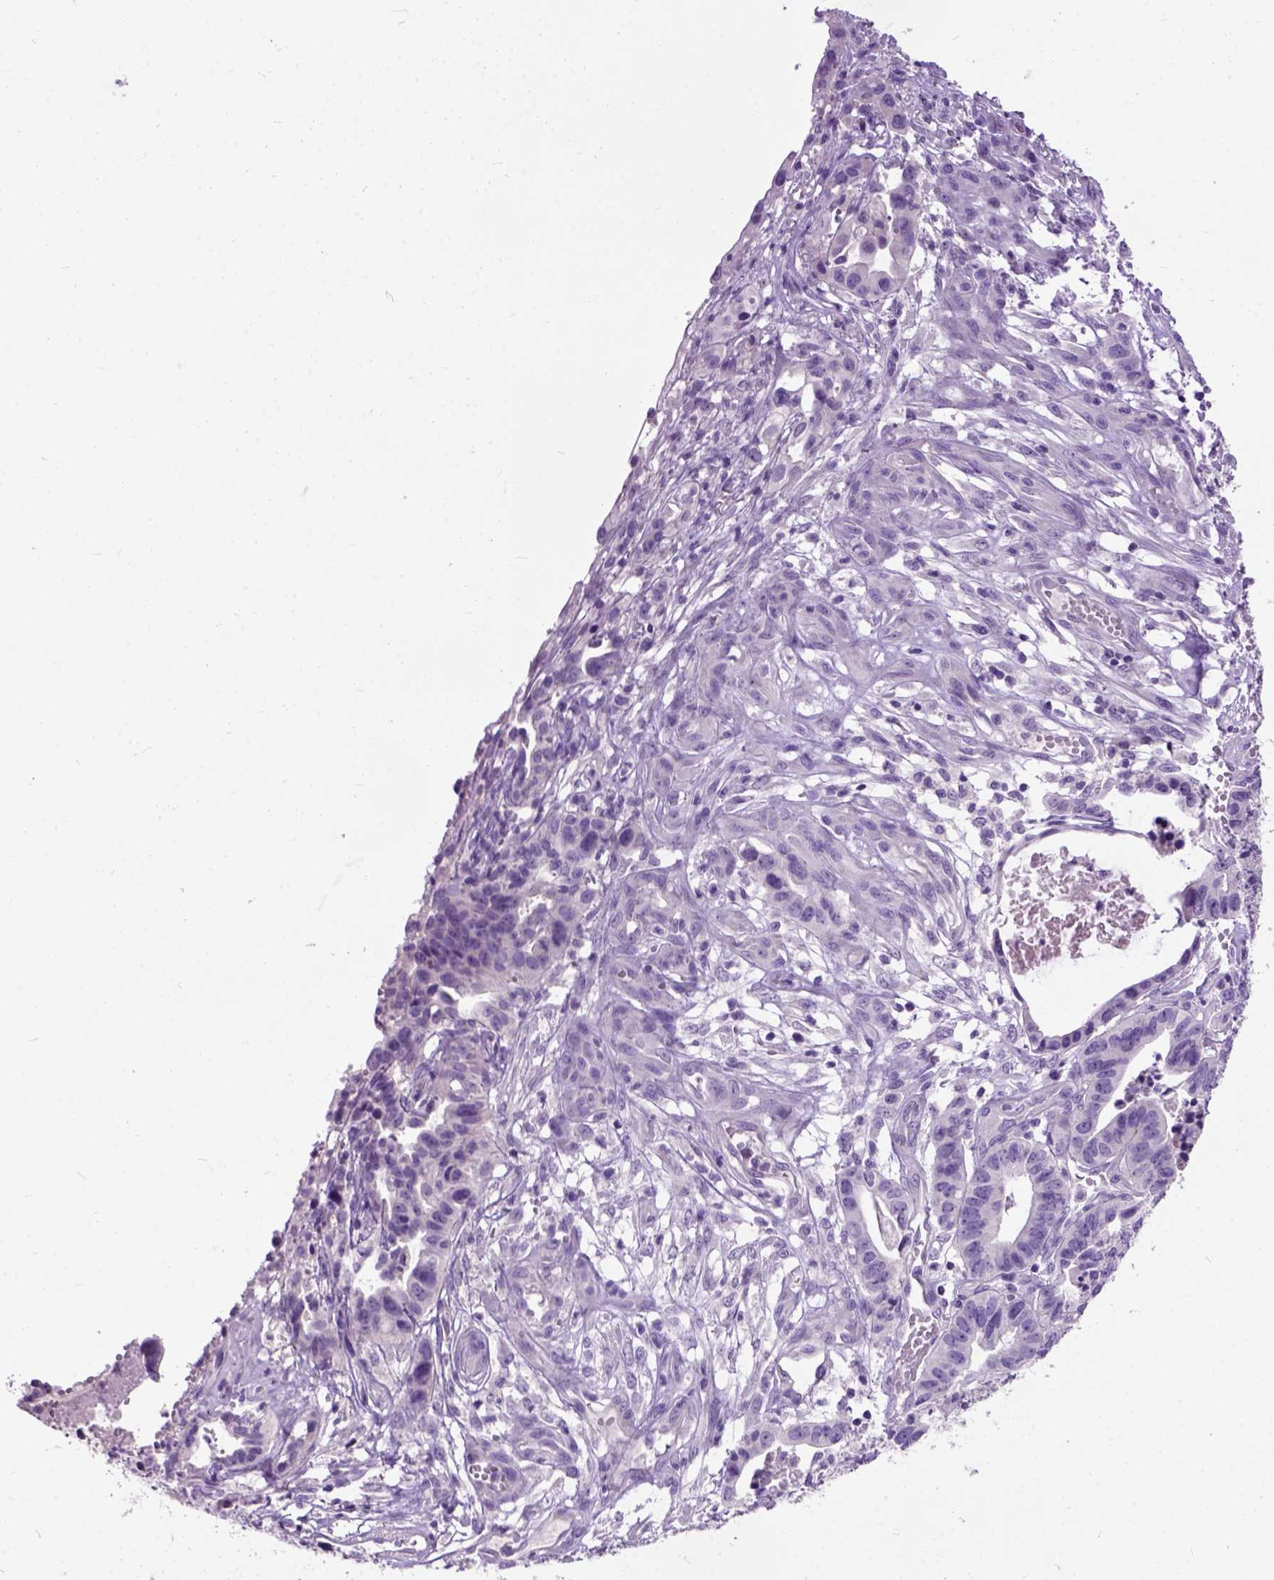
{"staining": {"intensity": "negative", "quantity": "none", "location": "none"}, "tissue": "stomach cancer", "cell_type": "Tumor cells", "image_type": "cancer", "snomed": [{"axis": "morphology", "description": "Adenocarcinoma, NOS"}, {"axis": "topography", "description": "Stomach, upper"}], "caption": "Photomicrograph shows no significant protein expression in tumor cells of adenocarcinoma (stomach).", "gene": "MAPT", "patient": {"sex": "female", "age": 67}}